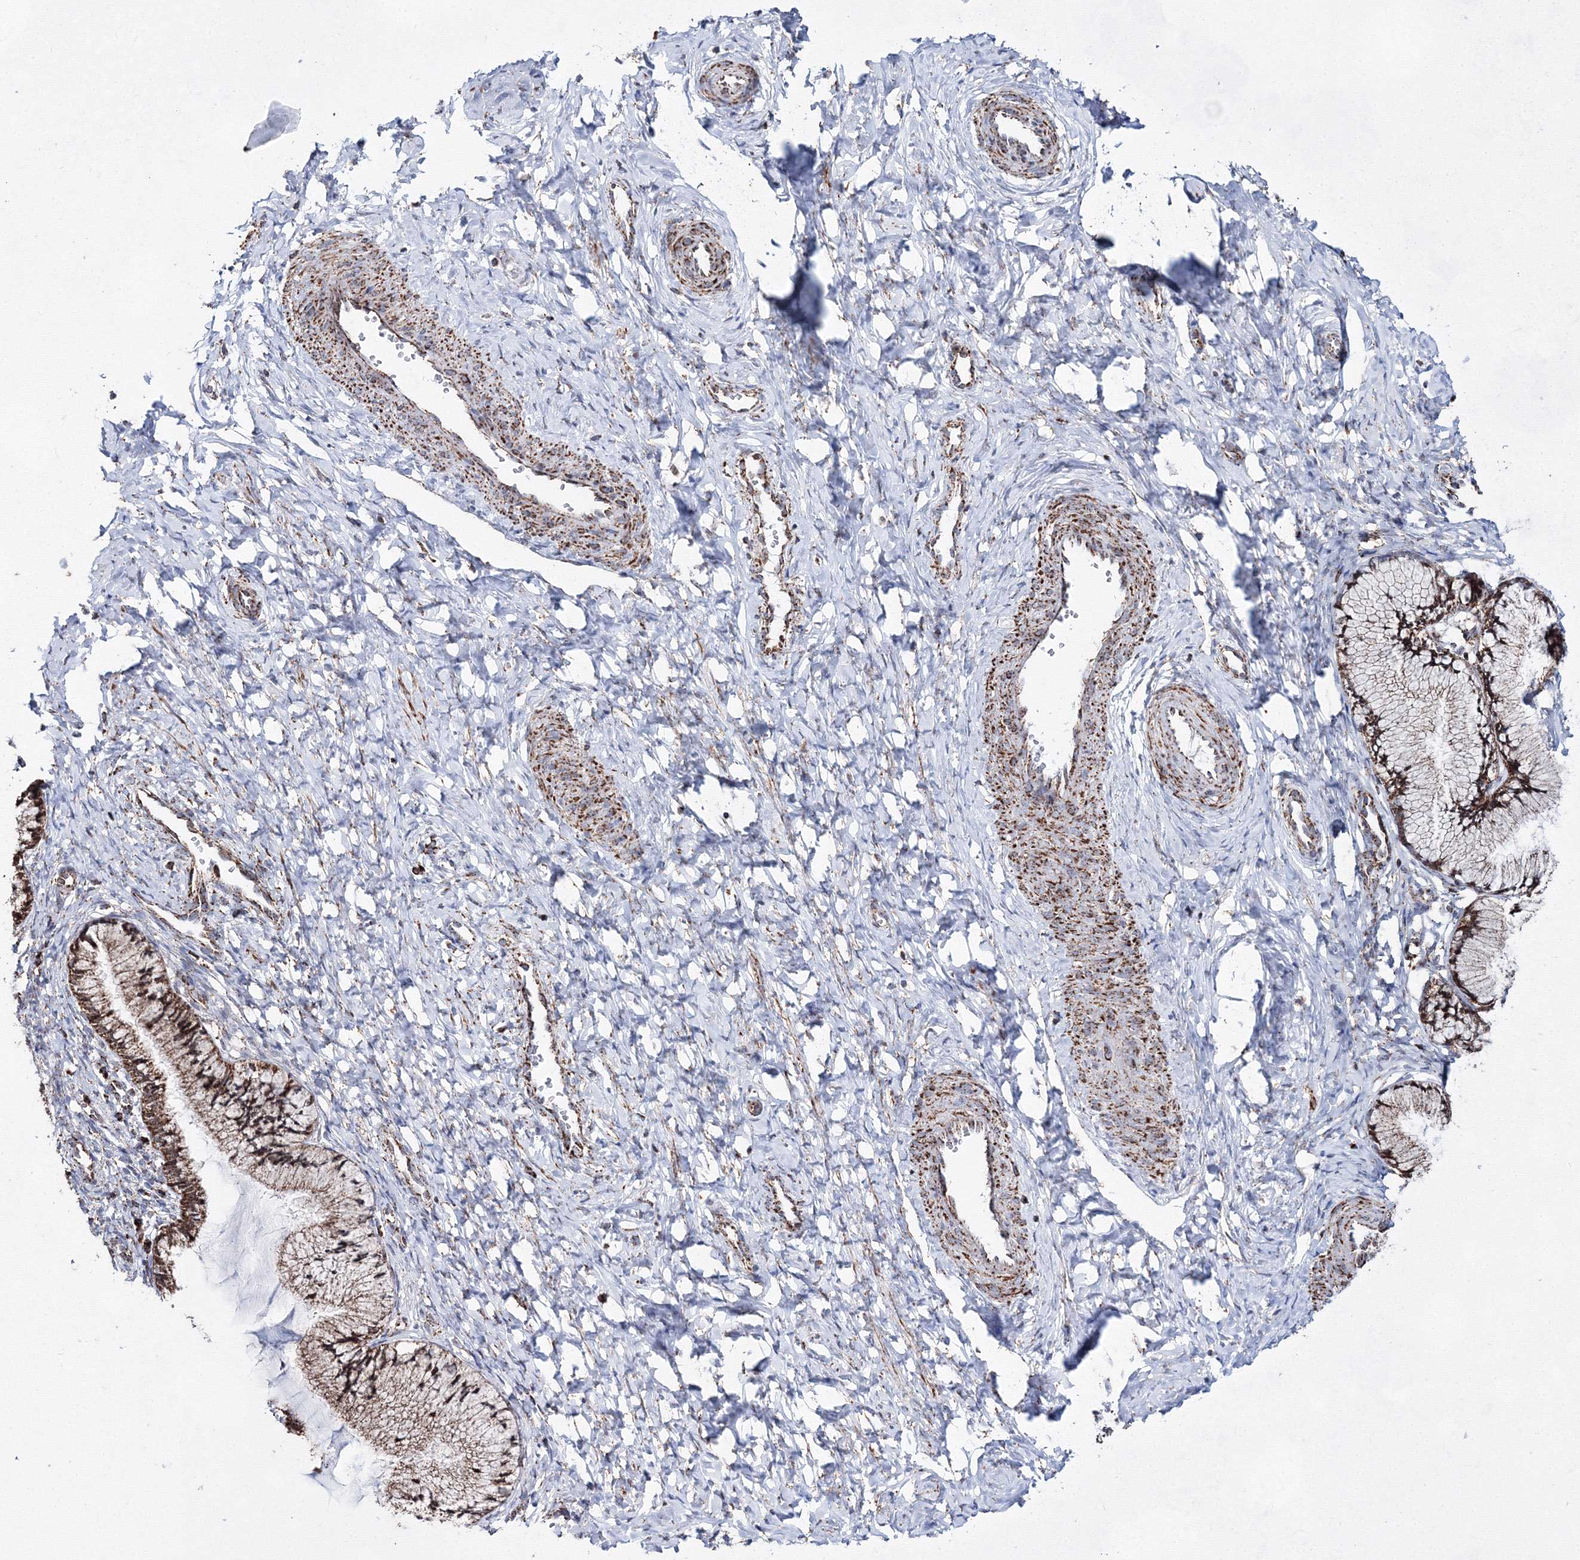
{"staining": {"intensity": "moderate", "quantity": ">75%", "location": "cytoplasmic/membranous"}, "tissue": "cervix", "cell_type": "Glandular cells", "image_type": "normal", "snomed": [{"axis": "morphology", "description": "Normal tissue, NOS"}, {"axis": "topography", "description": "Cervix"}], "caption": "A brown stain highlights moderate cytoplasmic/membranous expression of a protein in glandular cells of normal human cervix. (Stains: DAB in brown, nuclei in blue, Microscopy: brightfield microscopy at high magnification).", "gene": "HADHB", "patient": {"sex": "female", "age": 27}}